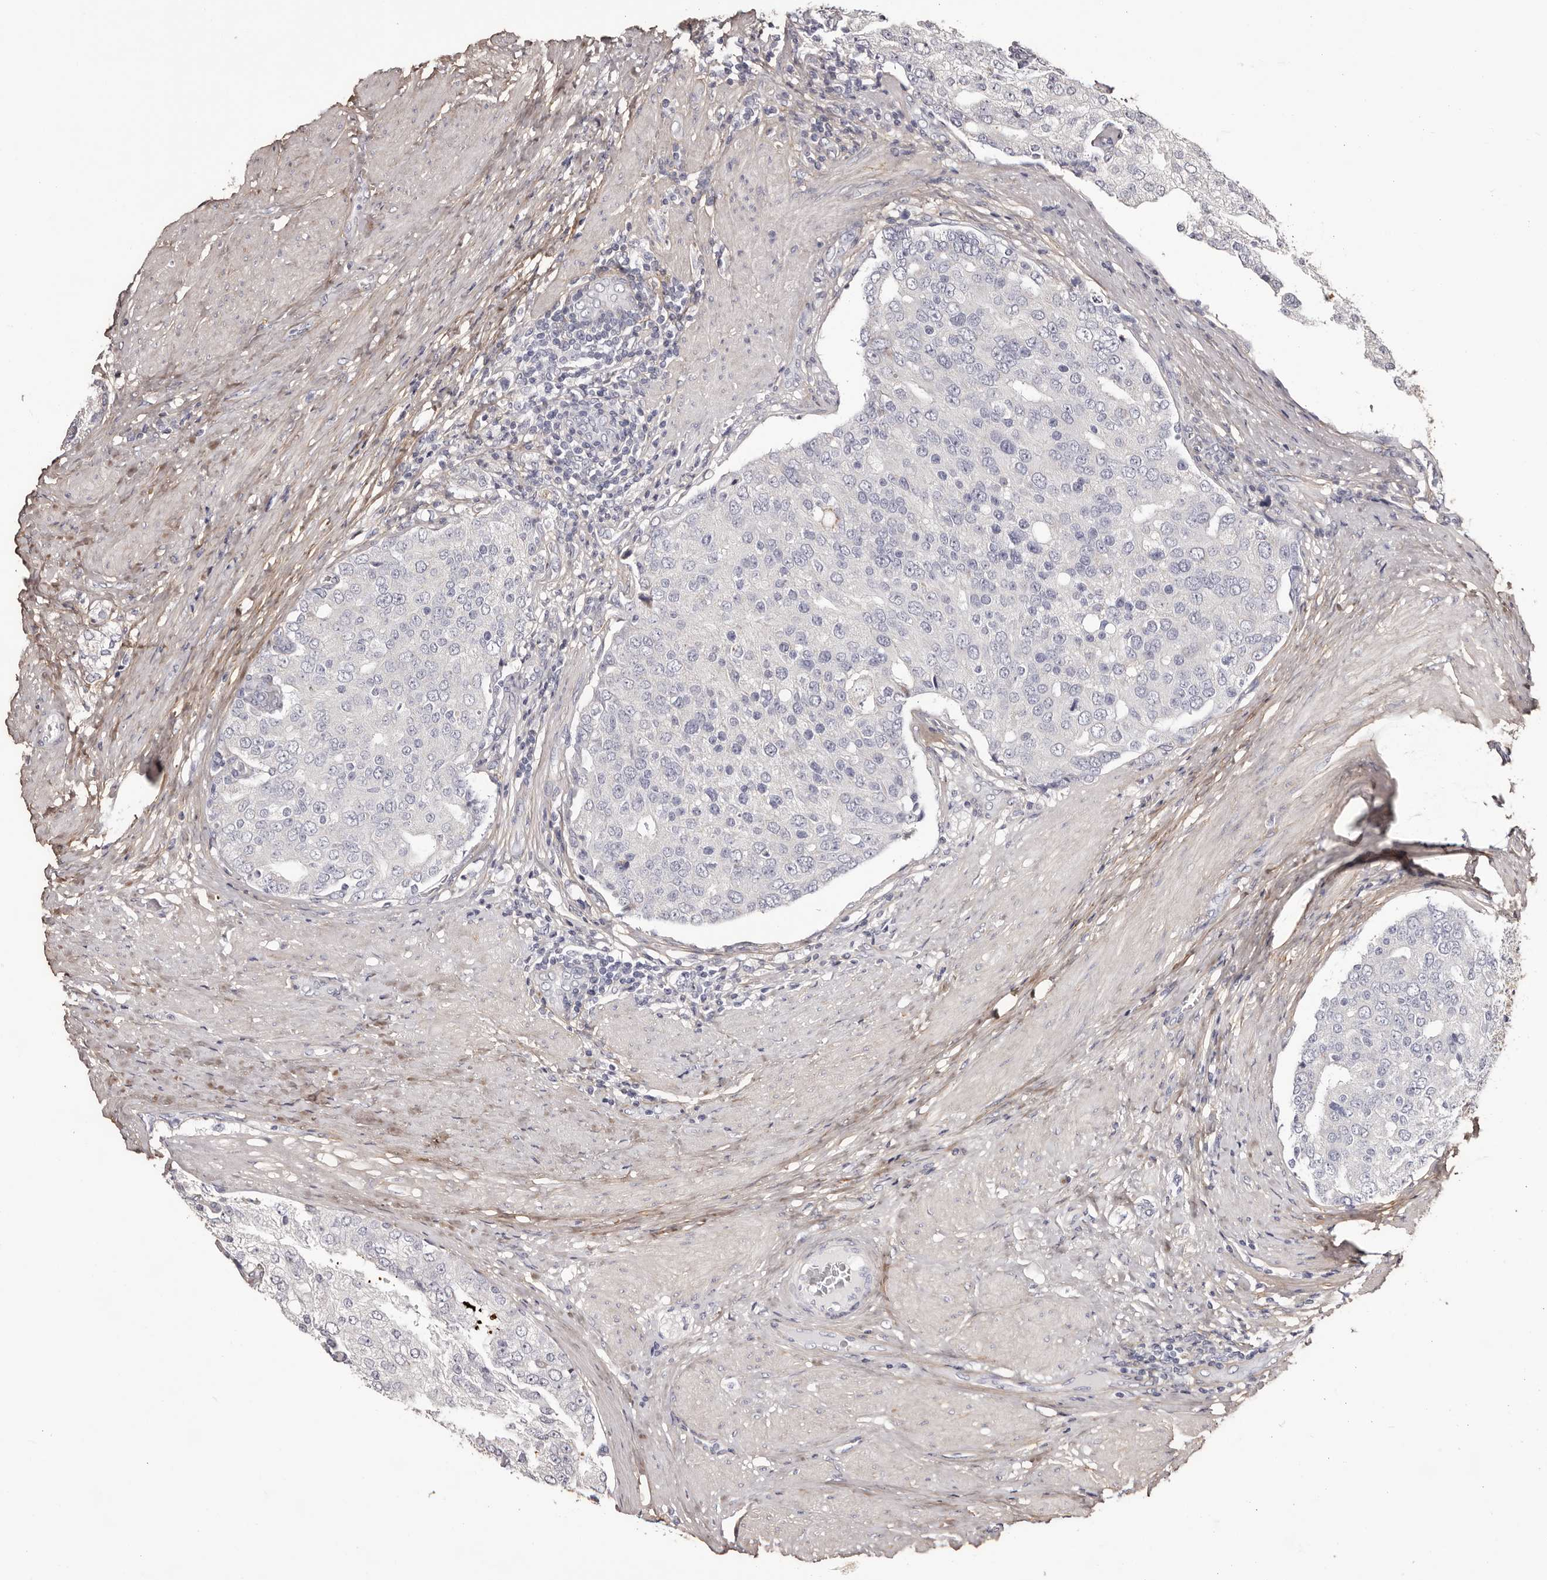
{"staining": {"intensity": "negative", "quantity": "none", "location": "none"}, "tissue": "prostate cancer", "cell_type": "Tumor cells", "image_type": "cancer", "snomed": [{"axis": "morphology", "description": "Adenocarcinoma, High grade"}, {"axis": "topography", "description": "Prostate"}], "caption": "This is an IHC image of human prostate cancer. There is no expression in tumor cells.", "gene": "COL6A1", "patient": {"sex": "male", "age": 50}}